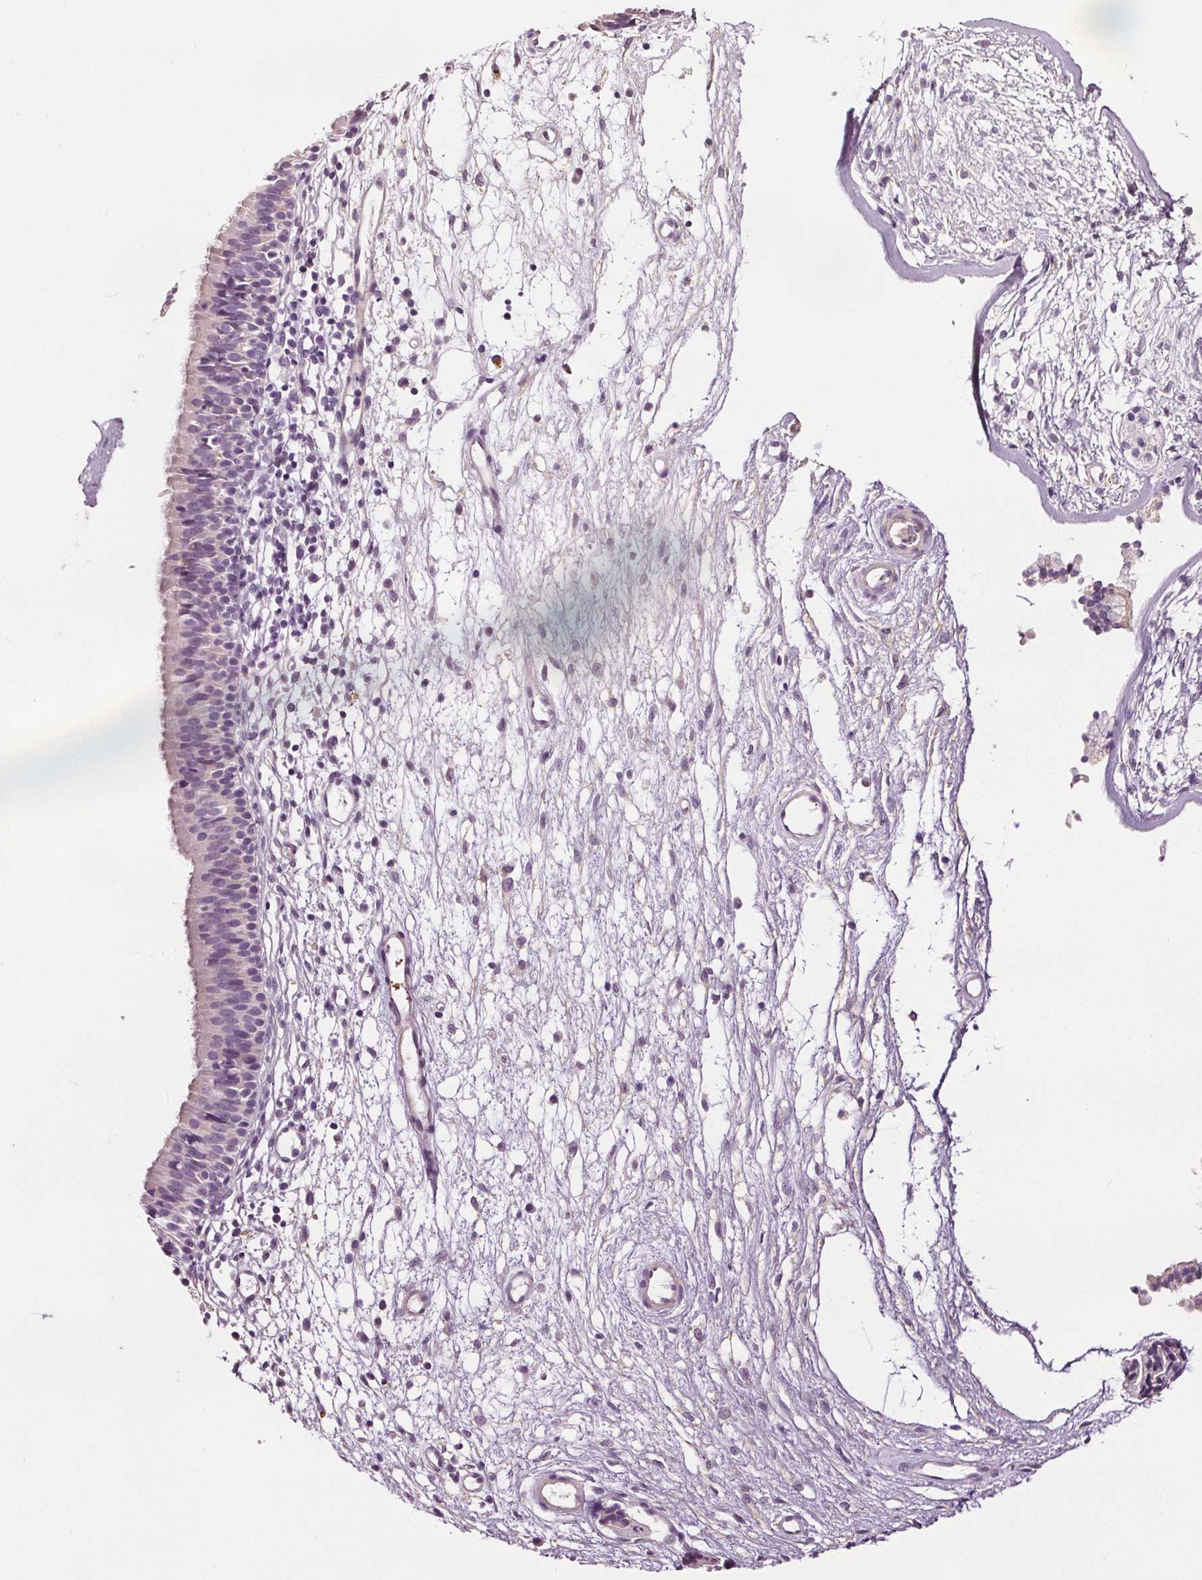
{"staining": {"intensity": "negative", "quantity": "none", "location": "none"}, "tissue": "nasopharynx", "cell_type": "Respiratory epithelial cells", "image_type": "normal", "snomed": [{"axis": "morphology", "description": "Normal tissue, NOS"}, {"axis": "topography", "description": "Nasopharynx"}], "caption": "IHC of unremarkable nasopharynx reveals no positivity in respiratory epithelial cells.", "gene": "RASA1", "patient": {"sex": "male", "age": 24}}